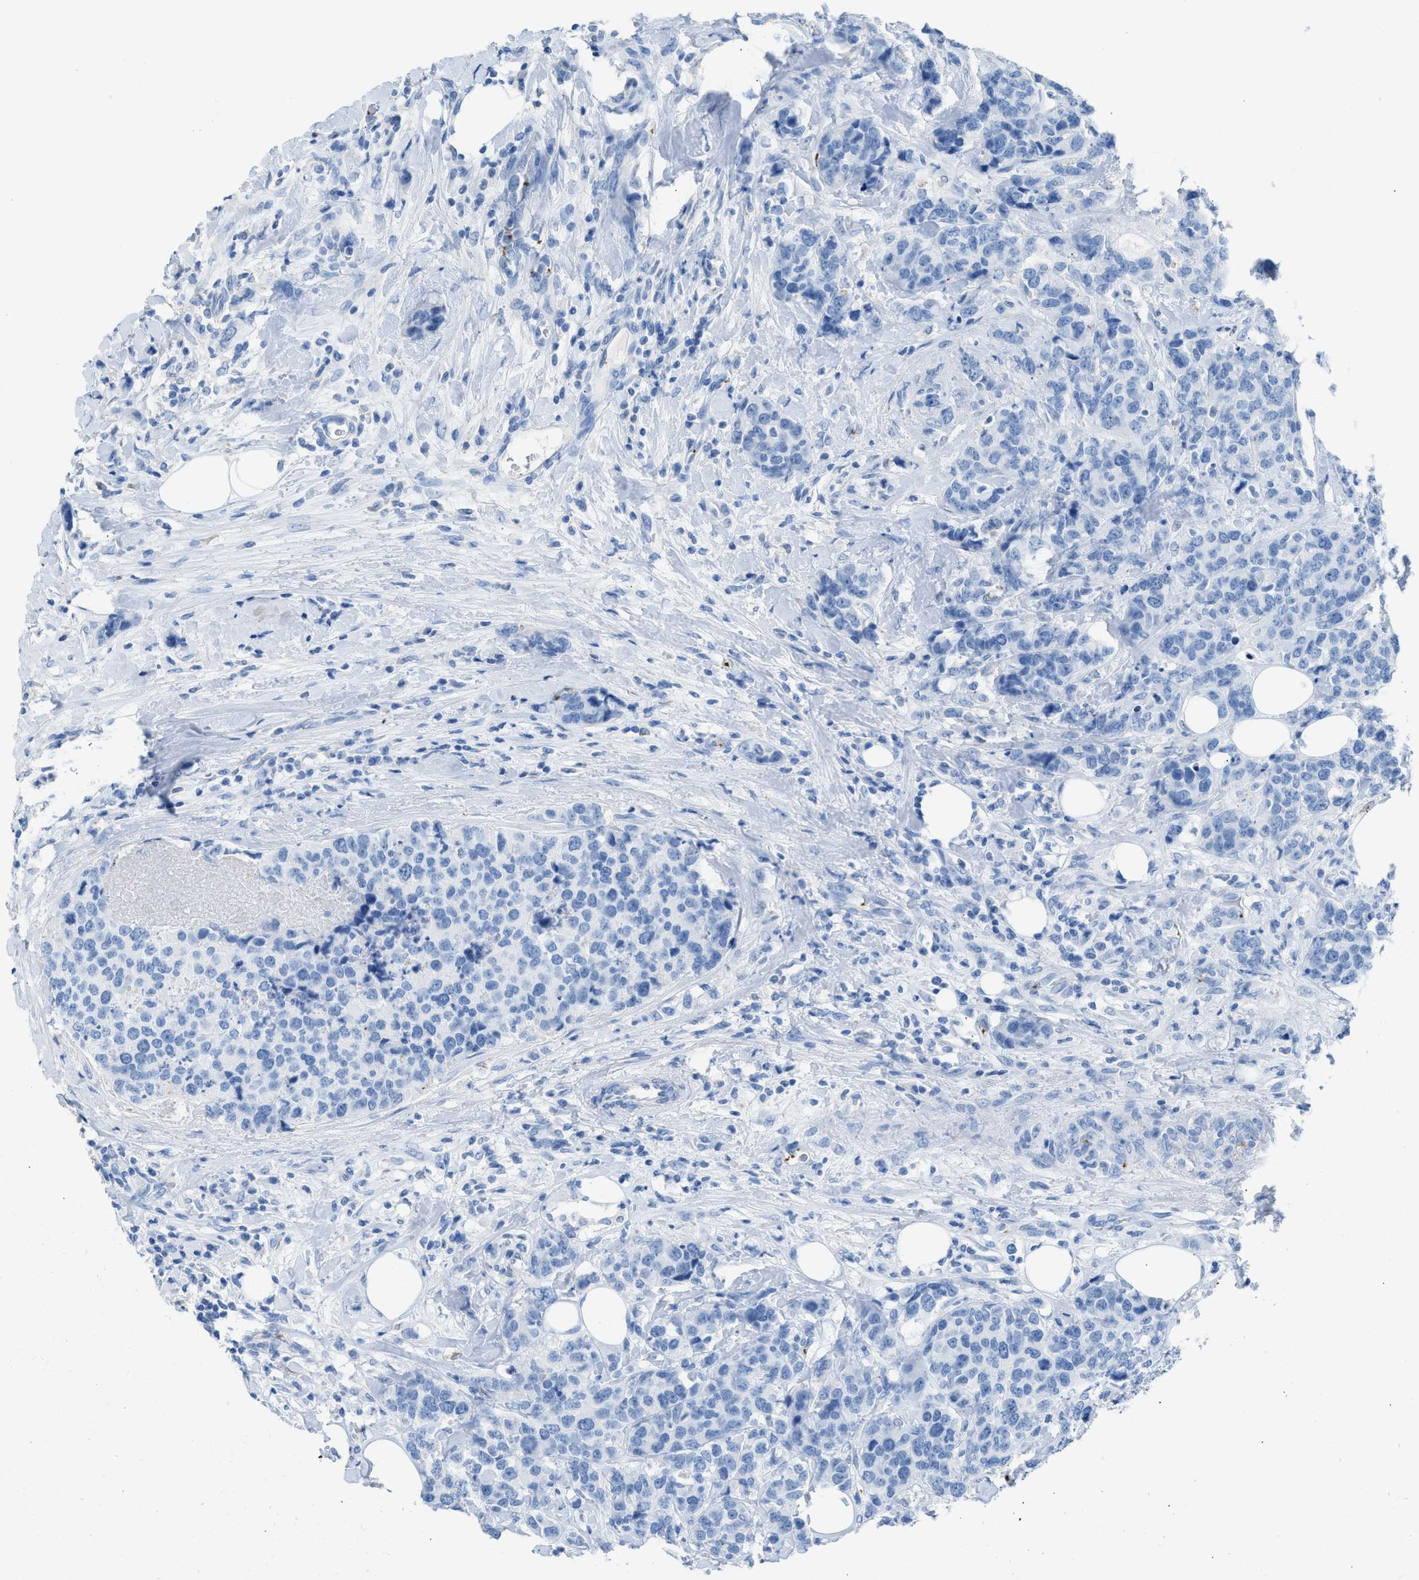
{"staining": {"intensity": "negative", "quantity": "none", "location": "none"}, "tissue": "breast cancer", "cell_type": "Tumor cells", "image_type": "cancer", "snomed": [{"axis": "morphology", "description": "Lobular carcinoma"}, {"axis": "topography", "description": "Breast"}], "caption": "This is a image of immunohistochemistry (IHC) staining of breast cancer, which shows no staining in tumor cells.", "gene": "FAIM2", "patient": {"sex": "female", "age": 59}}